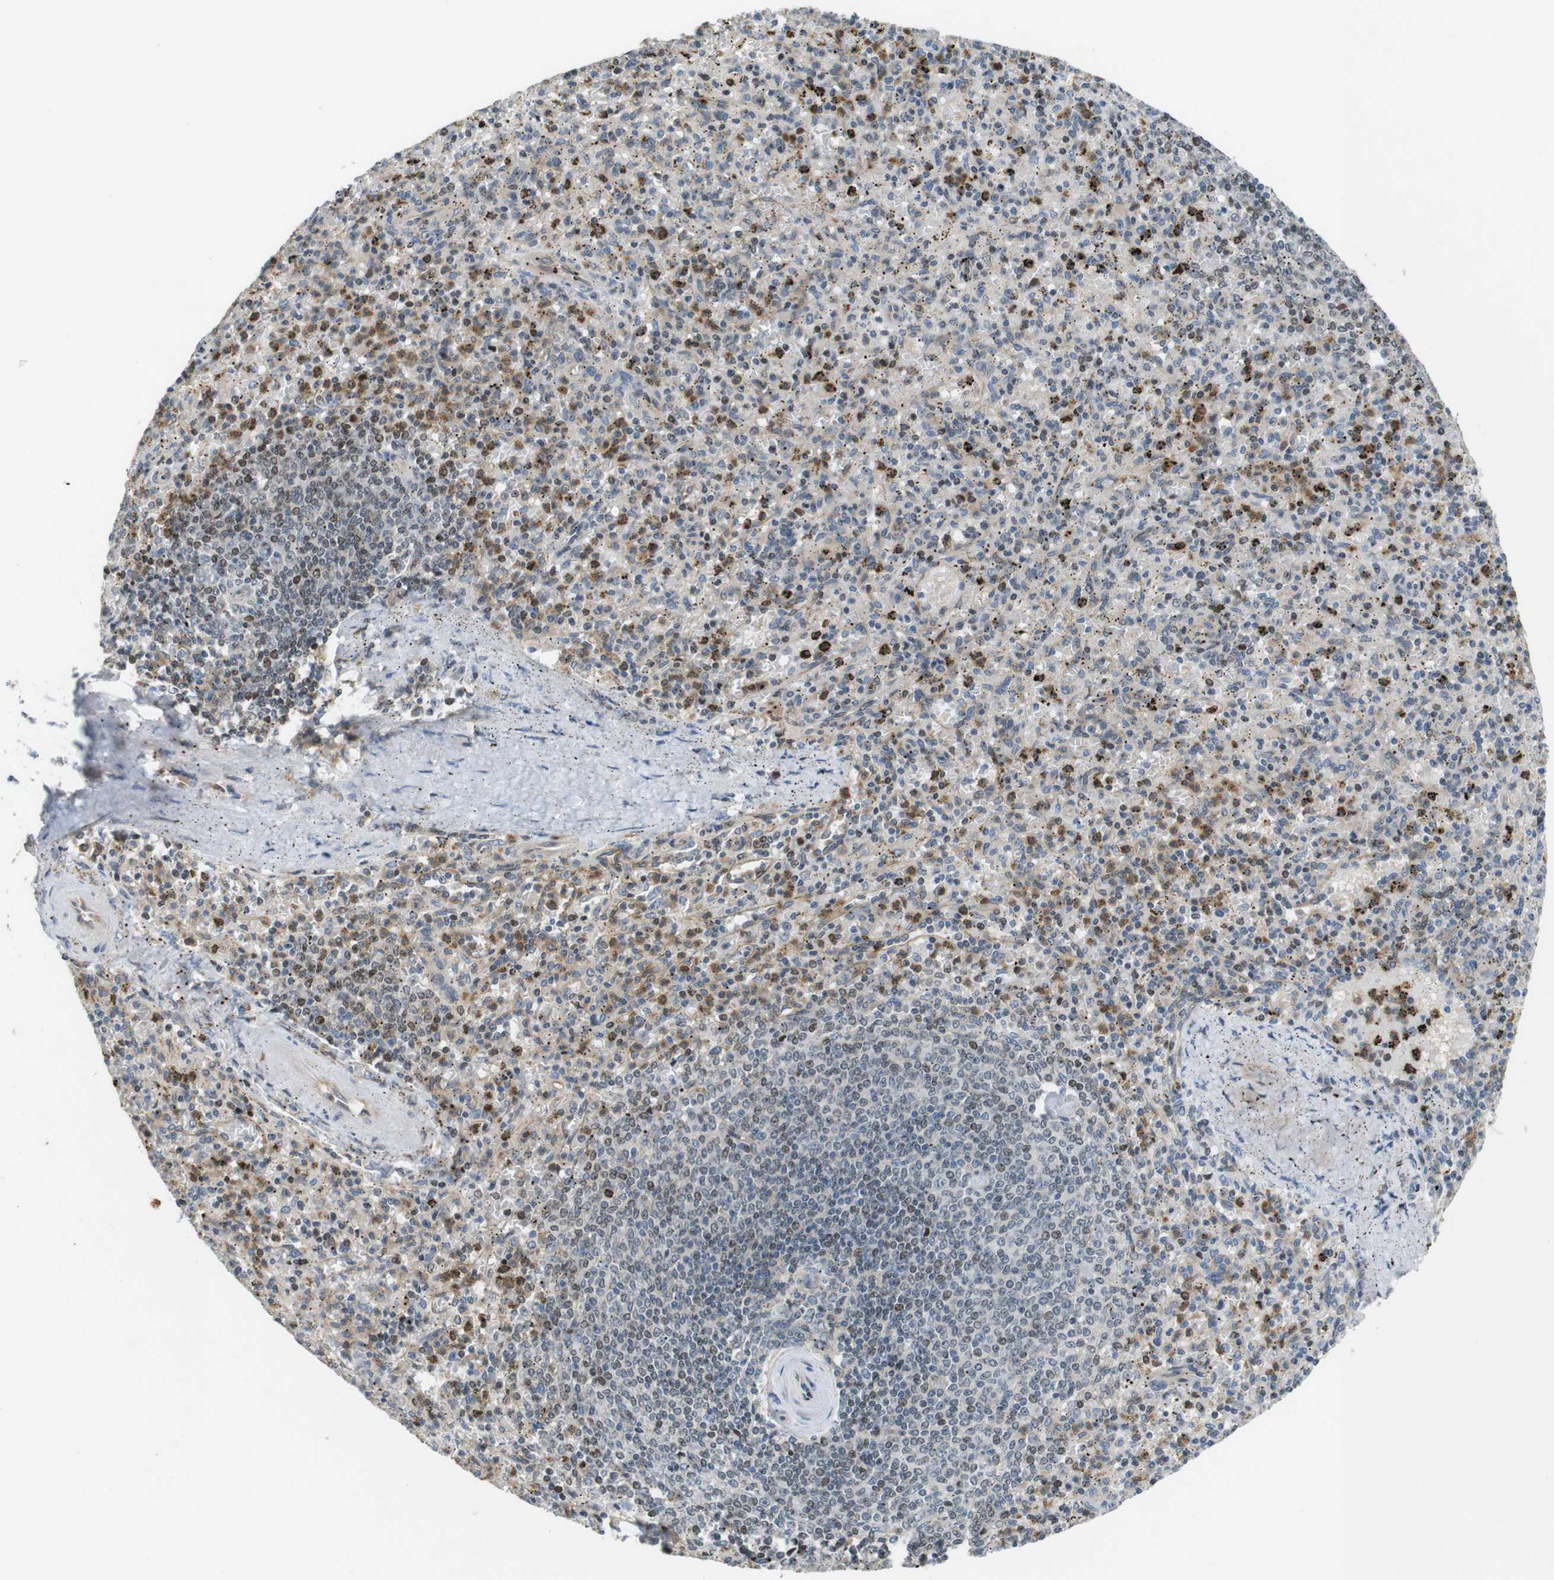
{"staining": {"intensity": "strong", "quantity": "25%-75%", "location": "cytoplasmic/membranous"}, "tissue": "spleen", "cell_type": "Cells in red pulp", "image_type": "normal", "snomed": [{"axis": "morphology", "description": "Normal tissue, NOS"}, {"axis": "topography", "description": "Spleen"}], "caption": "Immunohistochemistry (IHC) of unremarkable spleen exhibits high levels of strong cytoplasmic/membranous staining in about 25%-75% of cells in red pulp.", "gene": "PCDH10", "patient": {"sex": "male", "age": 72}}